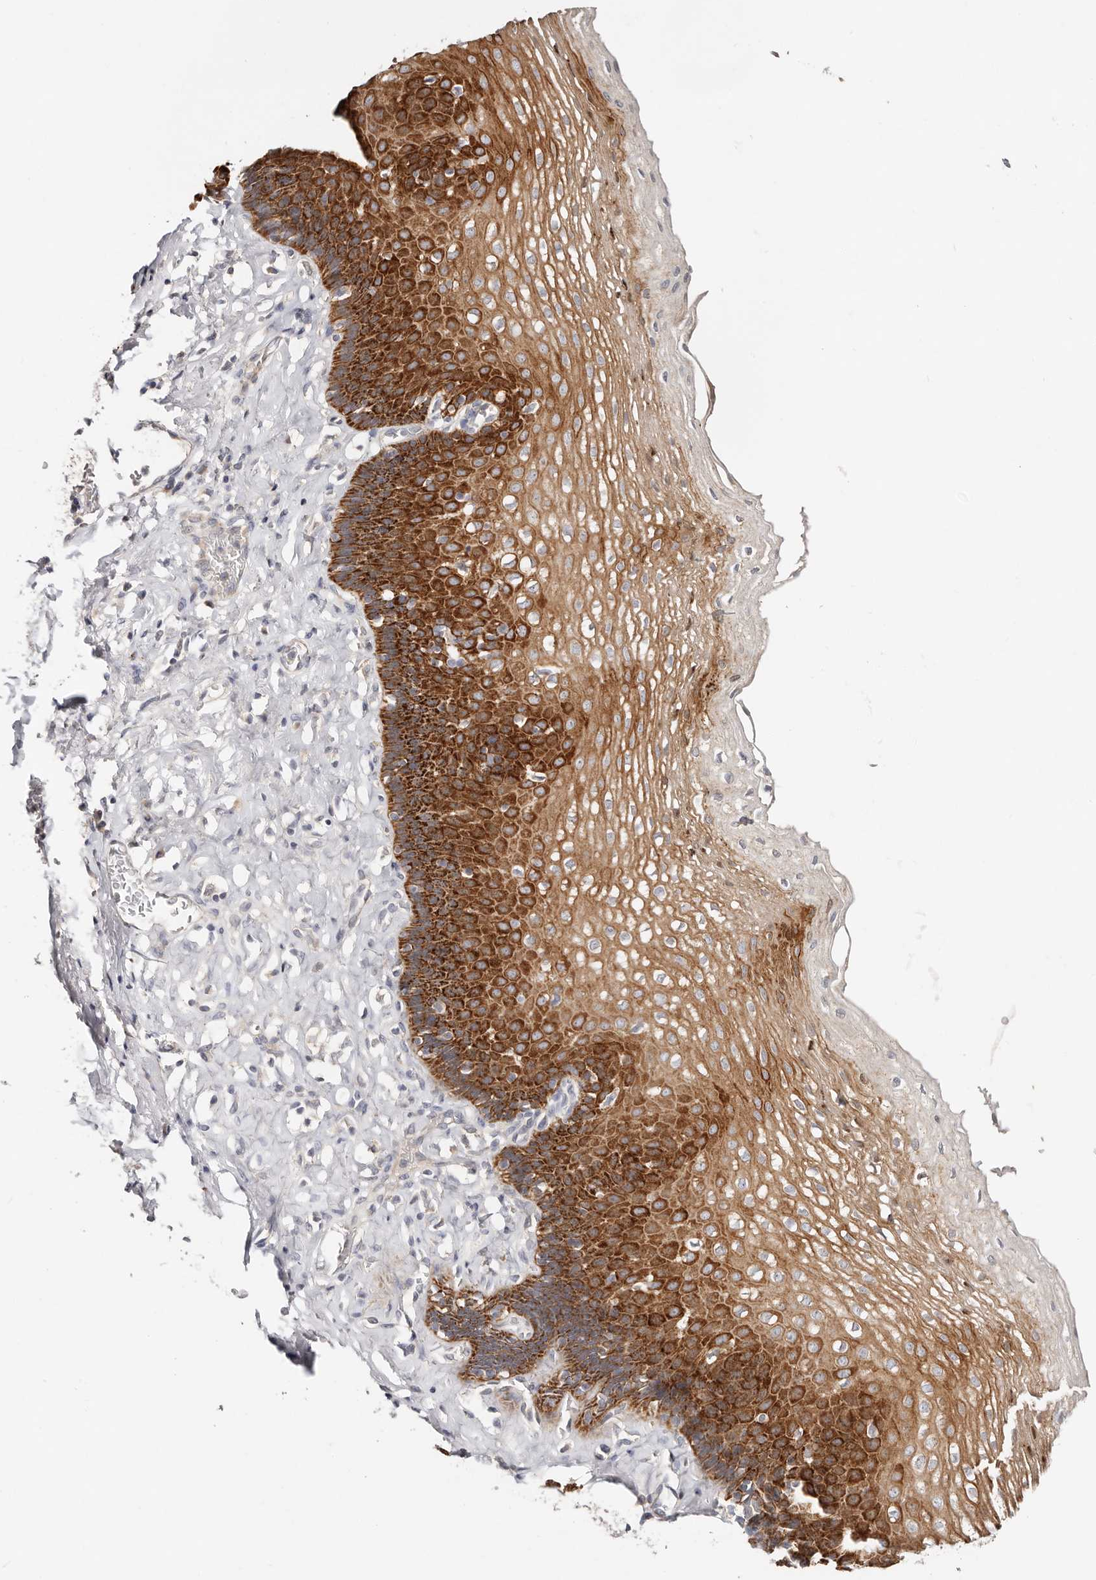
{"staining": {"intensity": "strong", "quantity": ">75%", "location": "cytoplasmic/membranous"}, "tissue": "esophagus", "cell_type": "Squamous epithelial cells", "image_type": "normal", "snomed": [{"axis": "morphology", "description": "Normal tissue, NOS"}, {"axis": "topography", "description": "Esophagus"}], "caption": "This is a micrograph of immunohistochemistry staining of normal esophagus, which shows strong expression in the cytoplasmic/membranous of squamous epithelial cells.", "gene": "VIPAS39", "patient": {"sex": "female", "age": 66}}